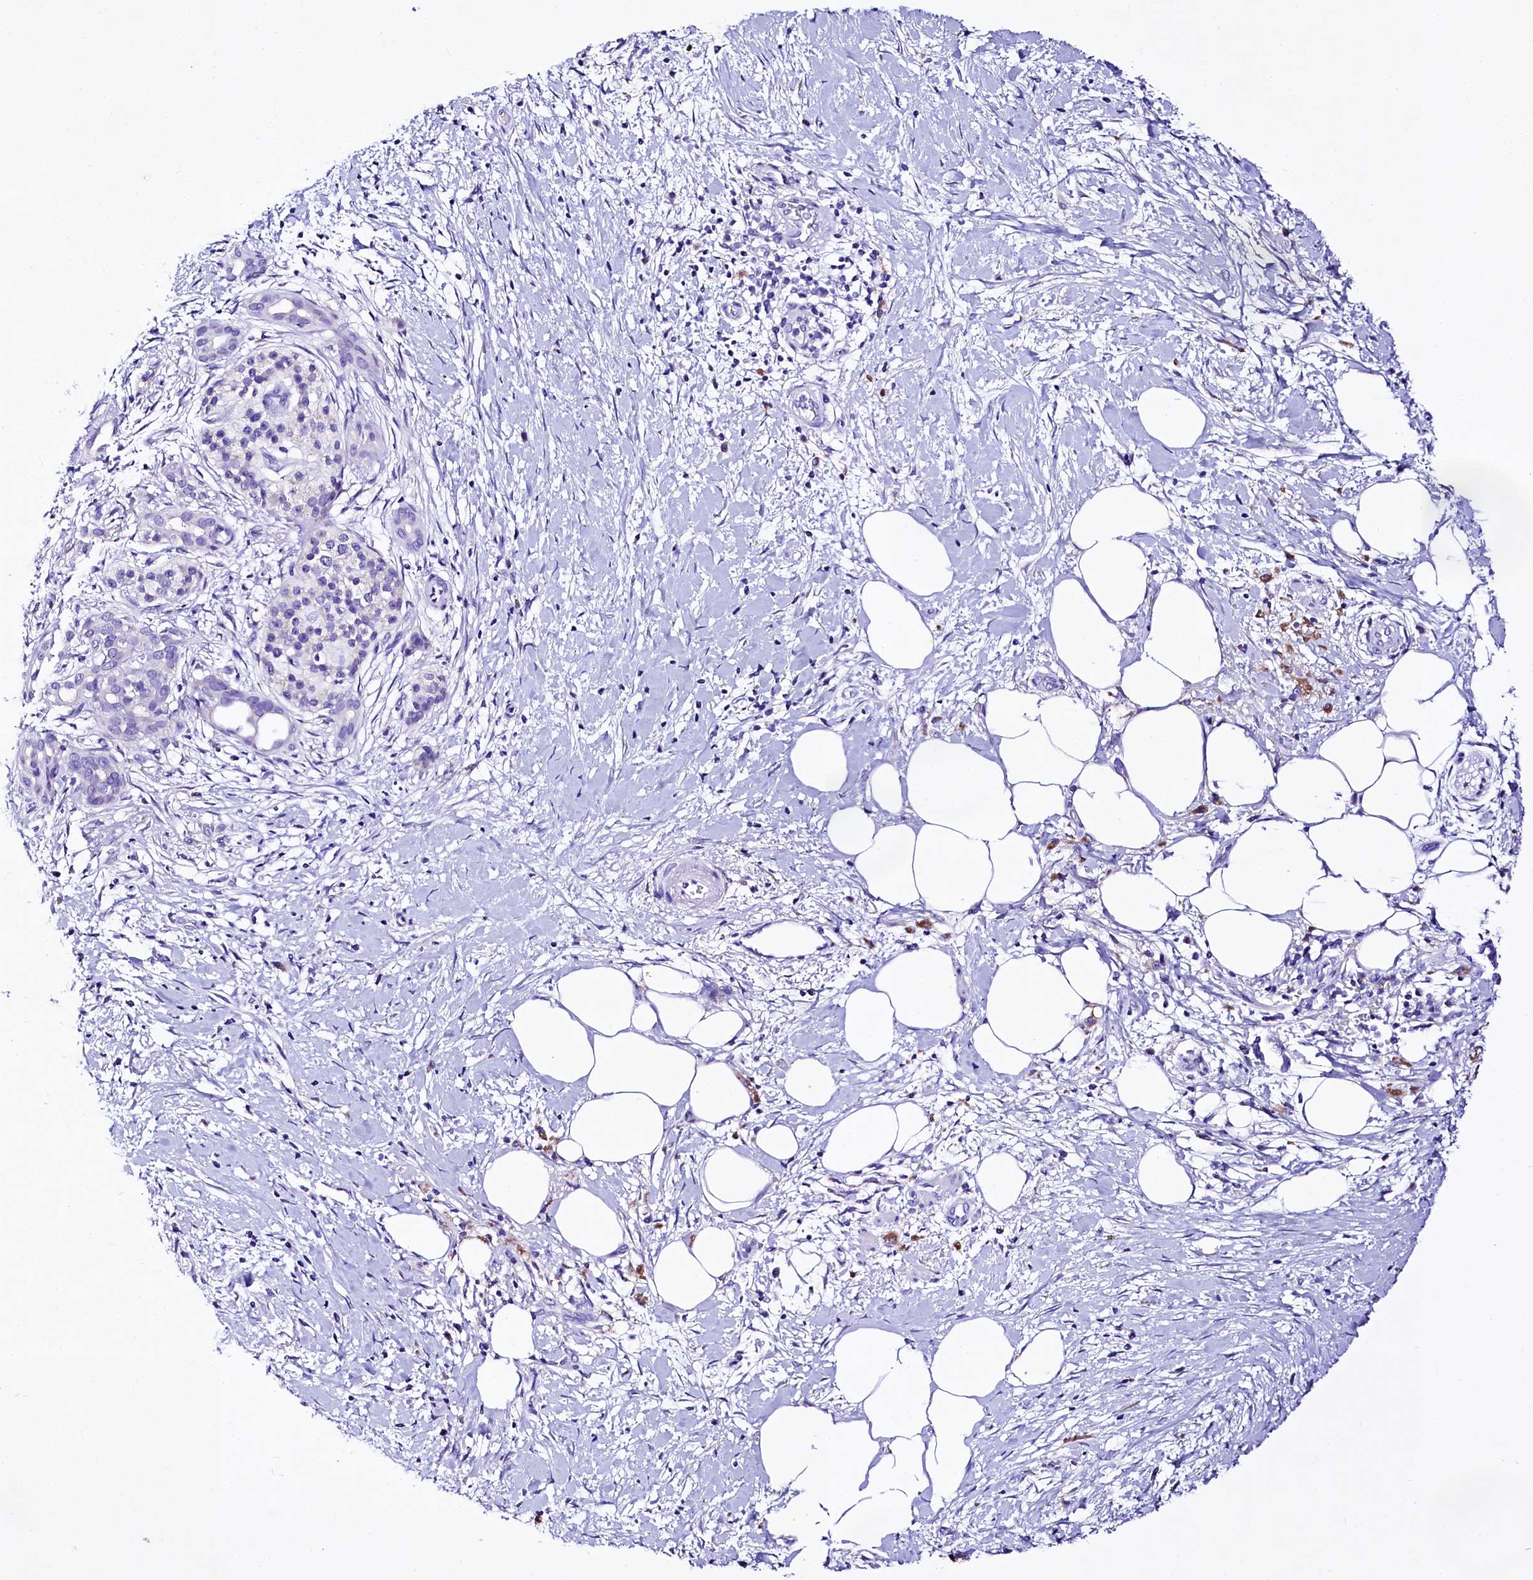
{"staining": {"intensity": "negative", "quantity": "none", "location": "none"}, "tissue": "pancreatic cancer", "cell_type": "Tumor cells", "image_type": "cancer", "snomed": [{"axis": "morphology", "description": "Adenocarcinoma, NOS"}, {"axis": "topography", "description": "Pancreas"}], "caption": "High power microscopy photomicrograph of an immunohistochemistry (IHC) histopathology image of pancreatic cancer (adenocarcinoma), revealing no significant positivity in tumor cells.", "gene": "A2ML1", "patient": {"sex": "male", "age": 58}}